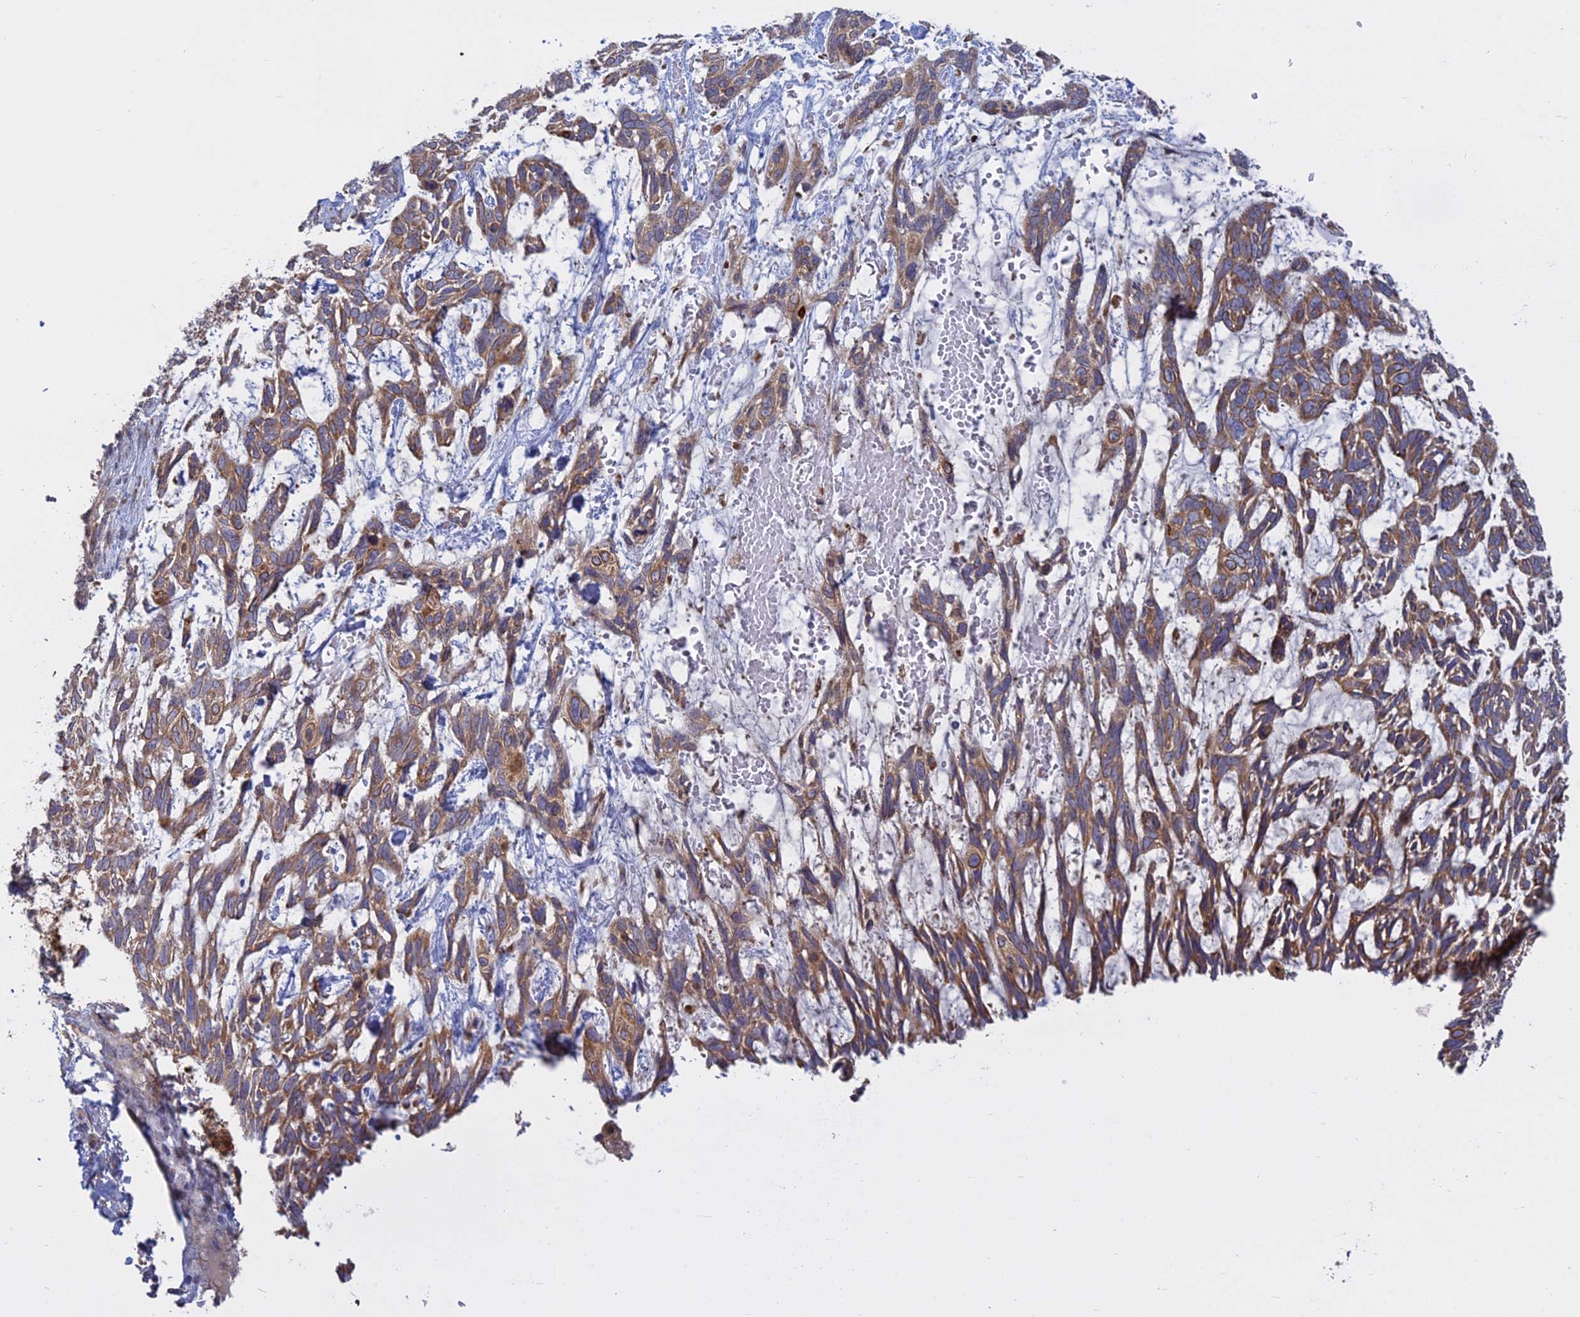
{"staining": {"intensity": "moderate", "quantity": ">75%", "location": "cytoplasmic/membranous"}, "tissue": "skin cancer", "cell_type": "Tumor cells", "image_type": "cancer", "snomed": [{"axis": "morphology", "description": "Basal cell carcinoma"}, {"axis": "topography", "description": "Skin"}], "caption": "High-power microscopy captured an IHC micrograph of skin cancer (basal cell carcinoma), revealing moderate cytoplasmic/membranous expression in approximately >75% of tumor cells.", "gene": "TMEM208", "patient": {"sex": "male", "age": 88}}